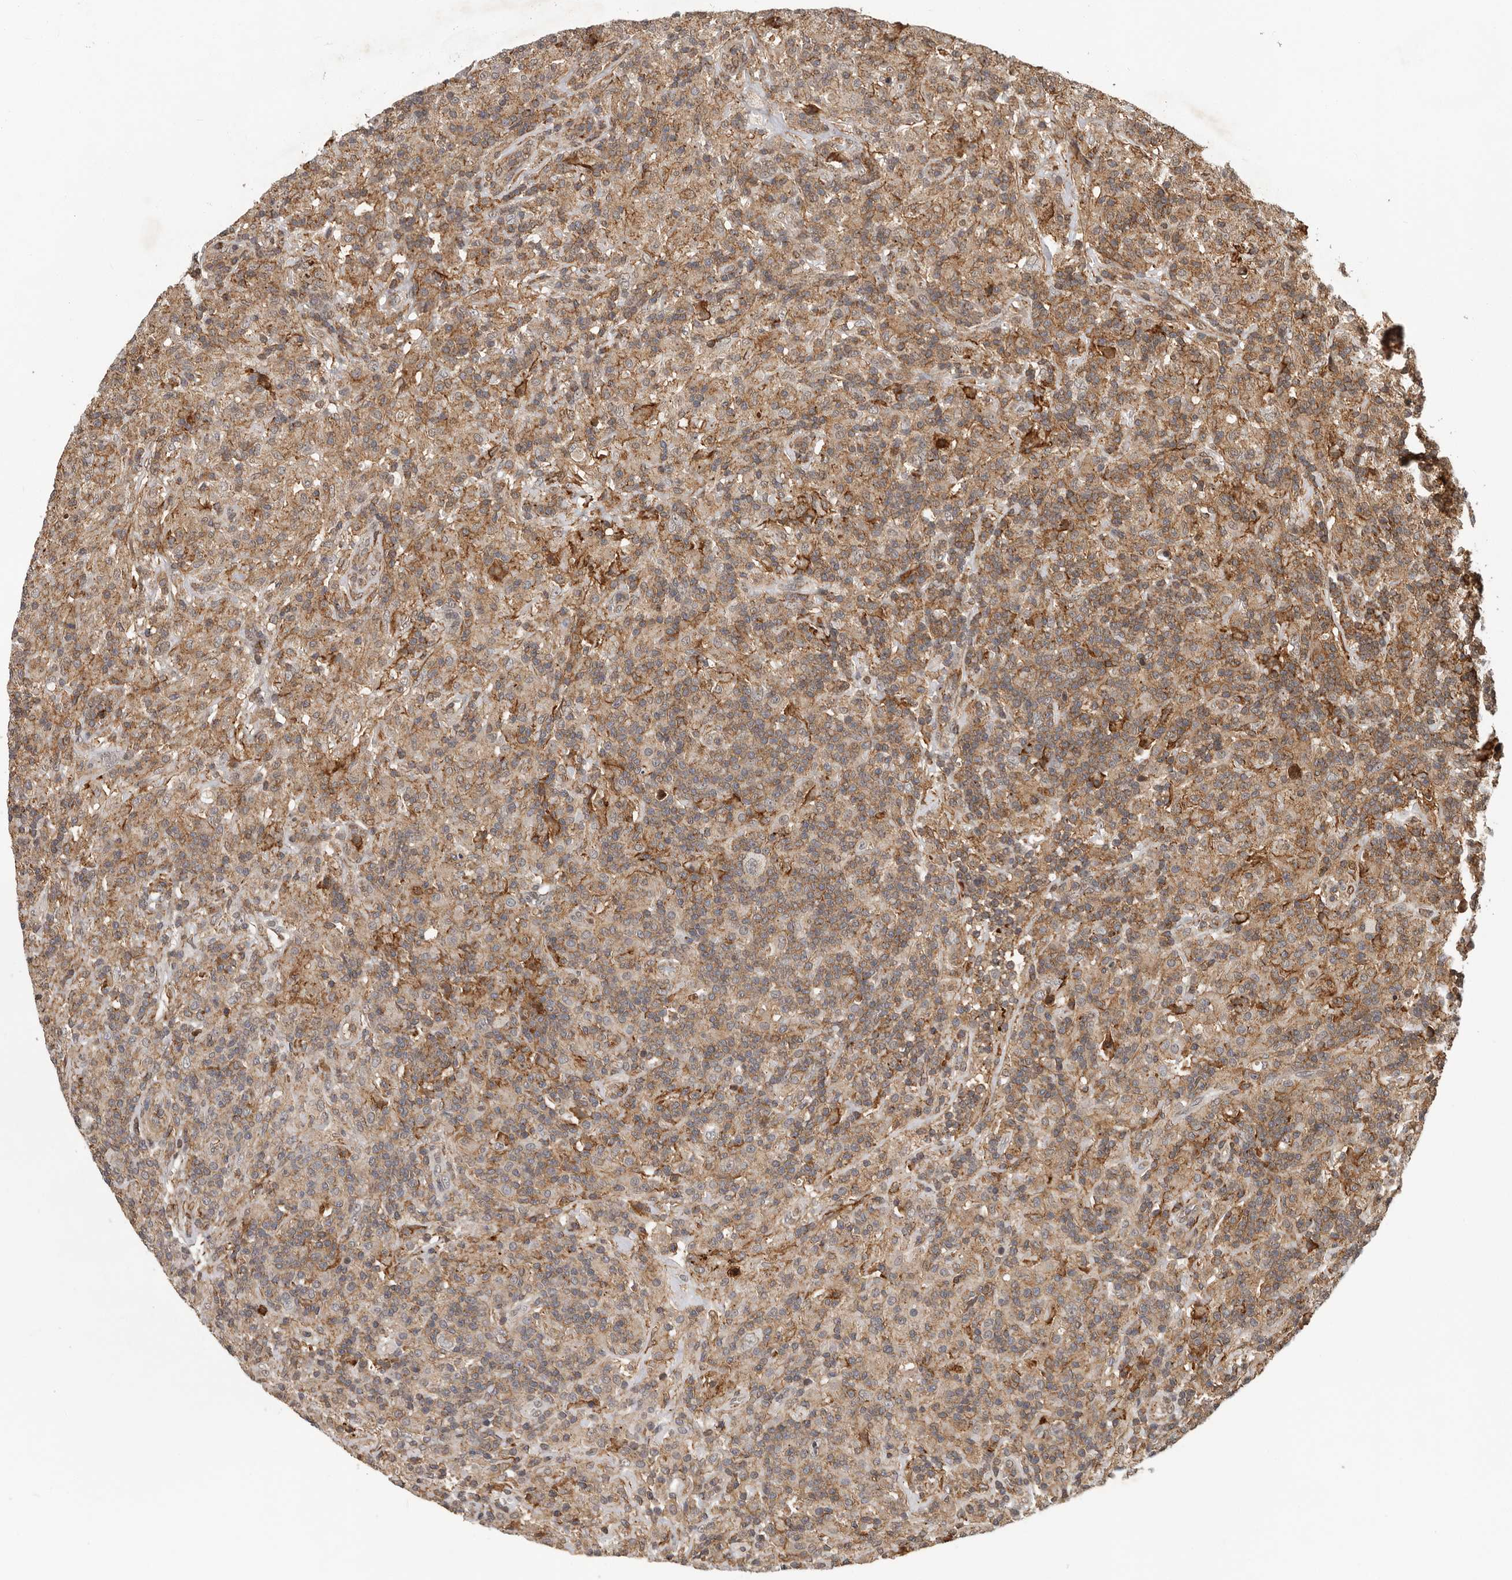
{"staining": {"intensity": "negative", "quantity": "none", "location": "none"}, "tissue": "lymphoma", "cell_type": "Tumor cells", "image_type": "cancer", "snomed": [{"axis": "morphology", "description": "Hodgkin's disease, NOS"}, {"axis": "topography", "description": "Lymph node"}], "caption": "The photomicrograph exhibits no significant positivity in tumor cells of Hodgkin's disease.", "gene": "RNF157", "patient": {"sex": "male", "age": 70}}